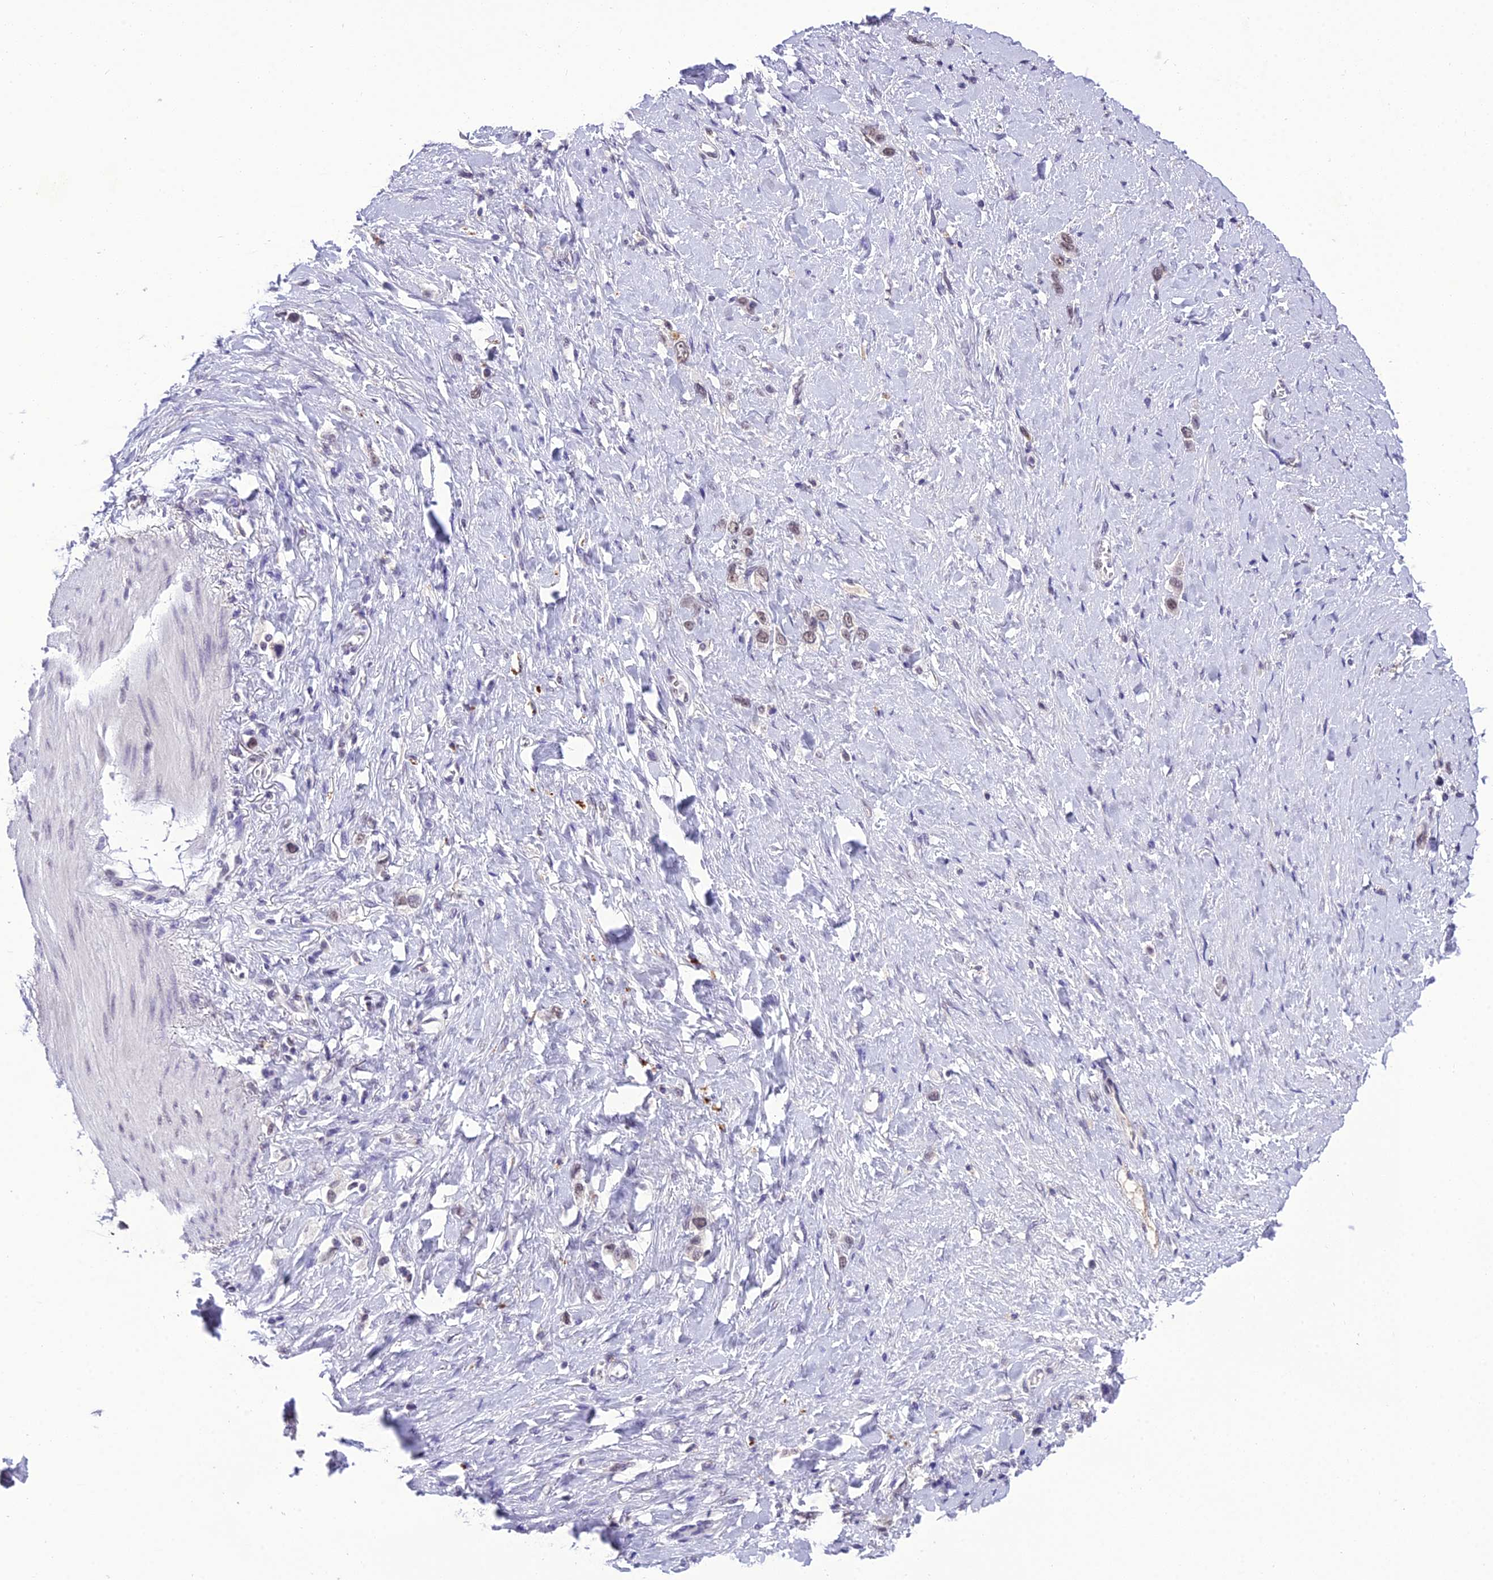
{"staining": {"intensity": "weak", "quantity": "25%-75%", "location": "nuclear"}, "tissue": "stomach cancer", "cell_type": "Tumor cells", "image_type": "cancer", "snomed": [{"axis": "morphology", "description": "Adenocarcinoma, NOS"}, {"axis": "topography", "description": "Stomach"}], "caption": "Stomach adenocarcinoma stained with a protein marker displays weak staining in tumor cells.", "gene": "SH3RF3", "patient": {"sex": "female", "age": 65}}